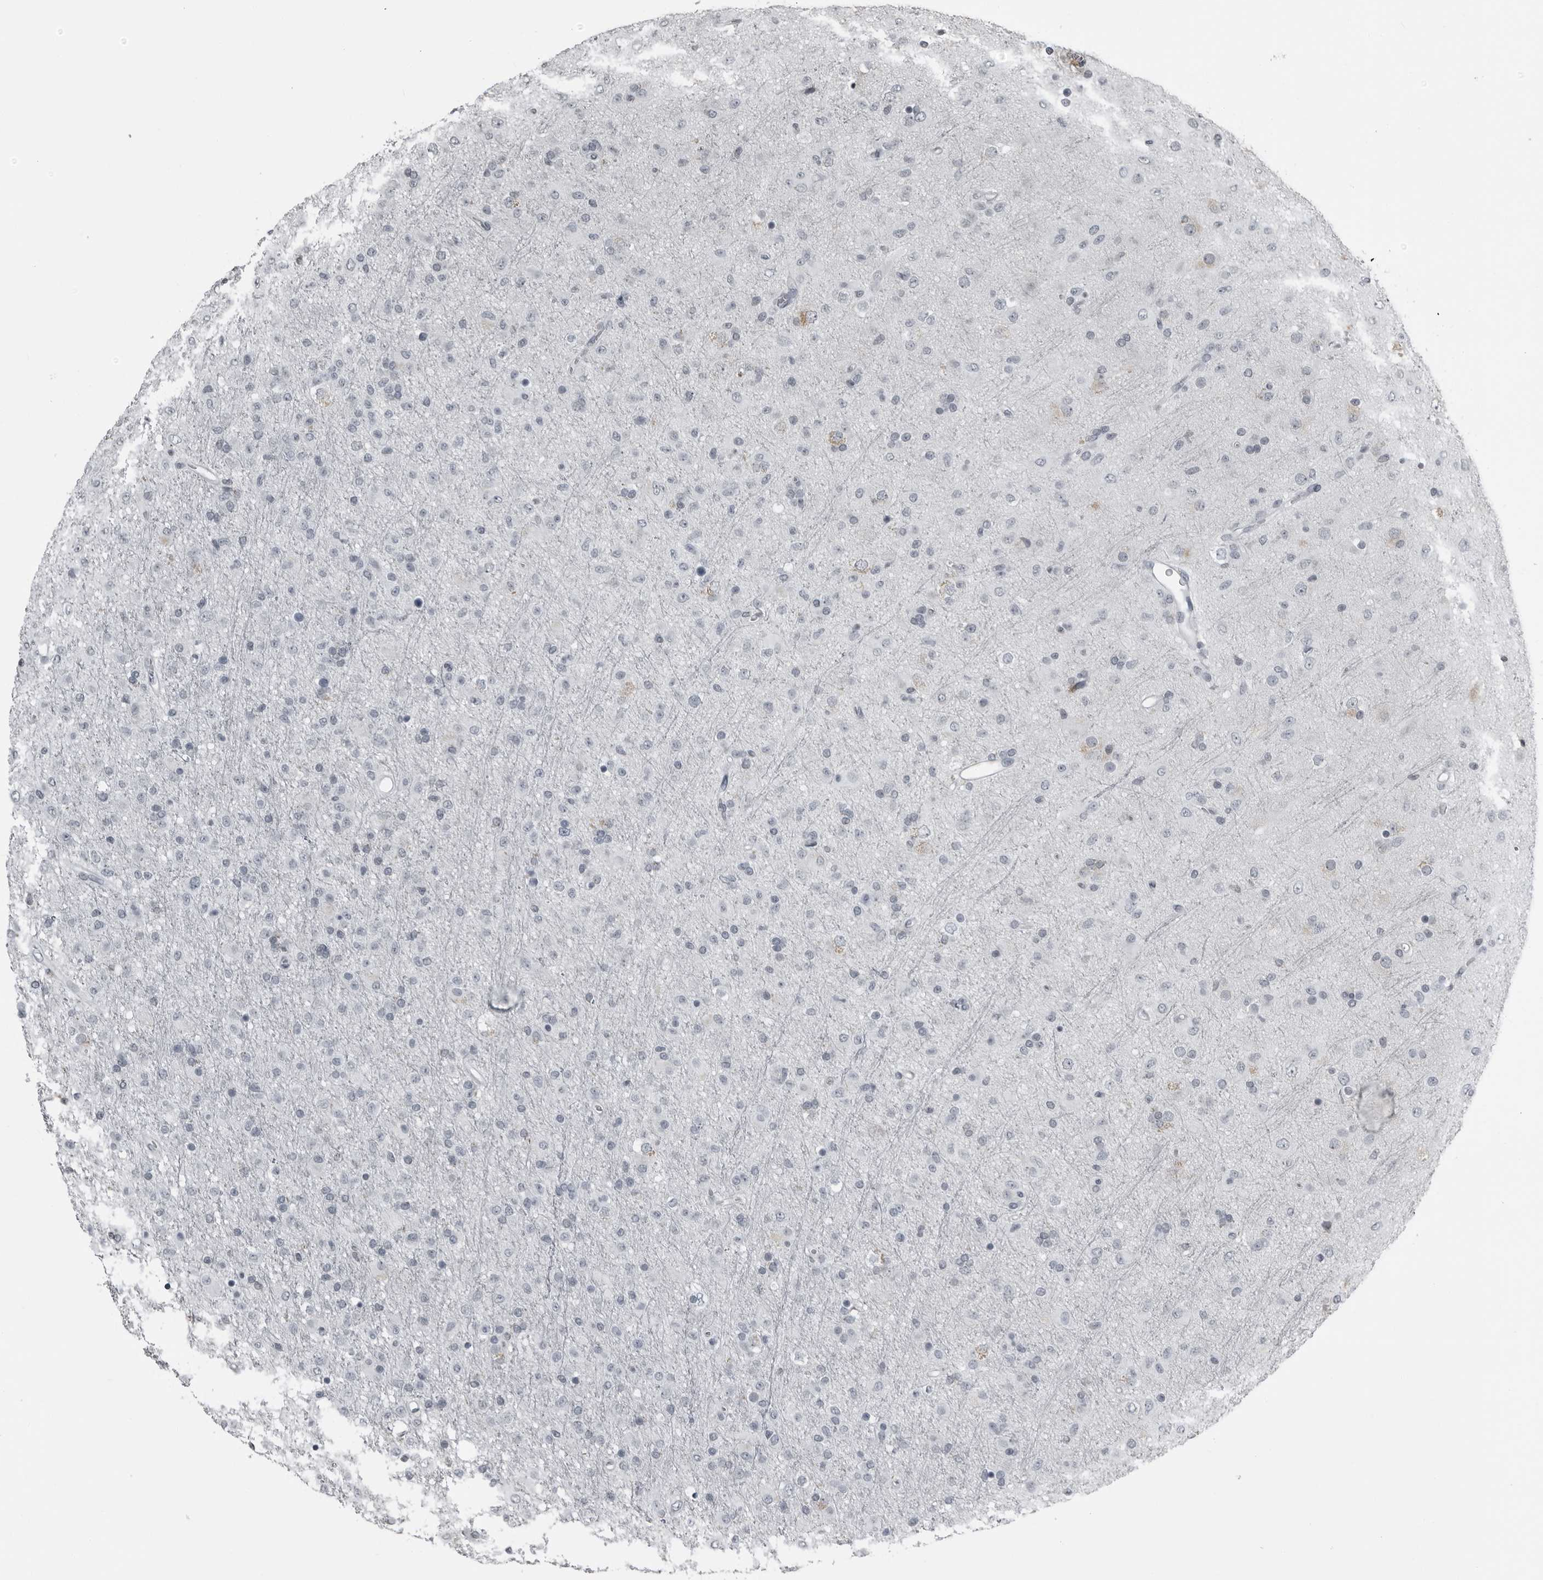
{"staining": {"intensity": "negative", "quantity": "none", "location": "none"}, "tissue": "glioma", "cell_type": "Tumor cells", "image_type": "cancer", "snomed": [{"axis": "morphology", "description": "Glioma, malignant, Low grade"}, {"axis": "topography", "description": "Brain"}], "caption": "Immunohistochemistry (IHC) micrograph of human malignant glioma (low-grade) stained for a protein (brown), which demonstrates no positivity in tumor cells.", "gene": "RTCA", "patient": {"sex": "male", "age": 65}}